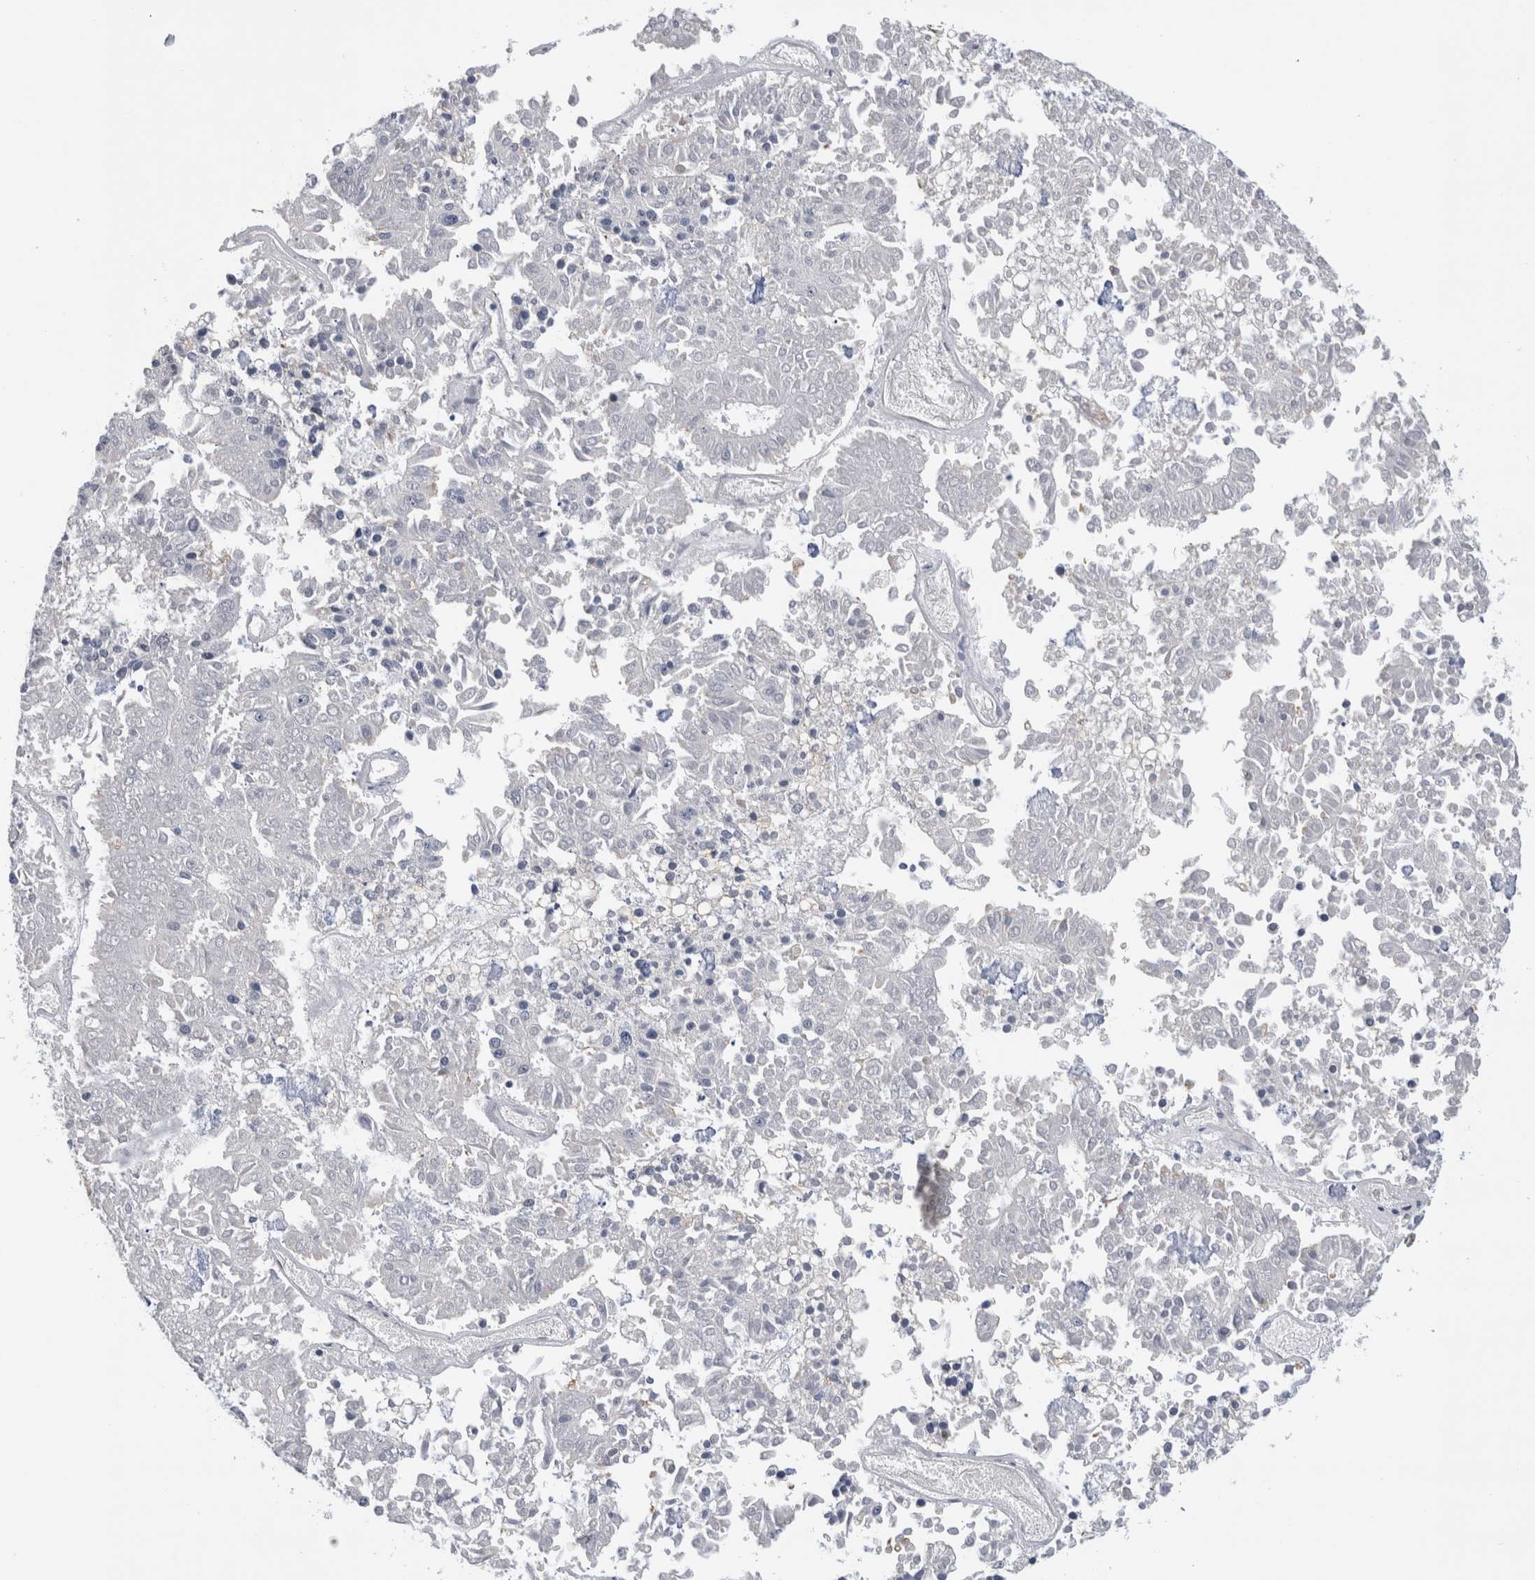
{"staining": {"intensity": "negative", "quantity": "none", "location": "none"}, "tissue": "pancreatic cancer", "cell_type": "Tumor cells", "image_type": "cancer", "snomed": [{"axis": "morphology", "description": "Adenocarcinoma, NOS"}, {"axis": "topography", "description": "Pancreas"}], "caption": "Immunohistochemistry image of pancreatic cancer stained for a protein (brown), which demonstrates no expression in tumor cells.", "gene": "MGAT1", "patient": {"sex": "male", "age": 50}}